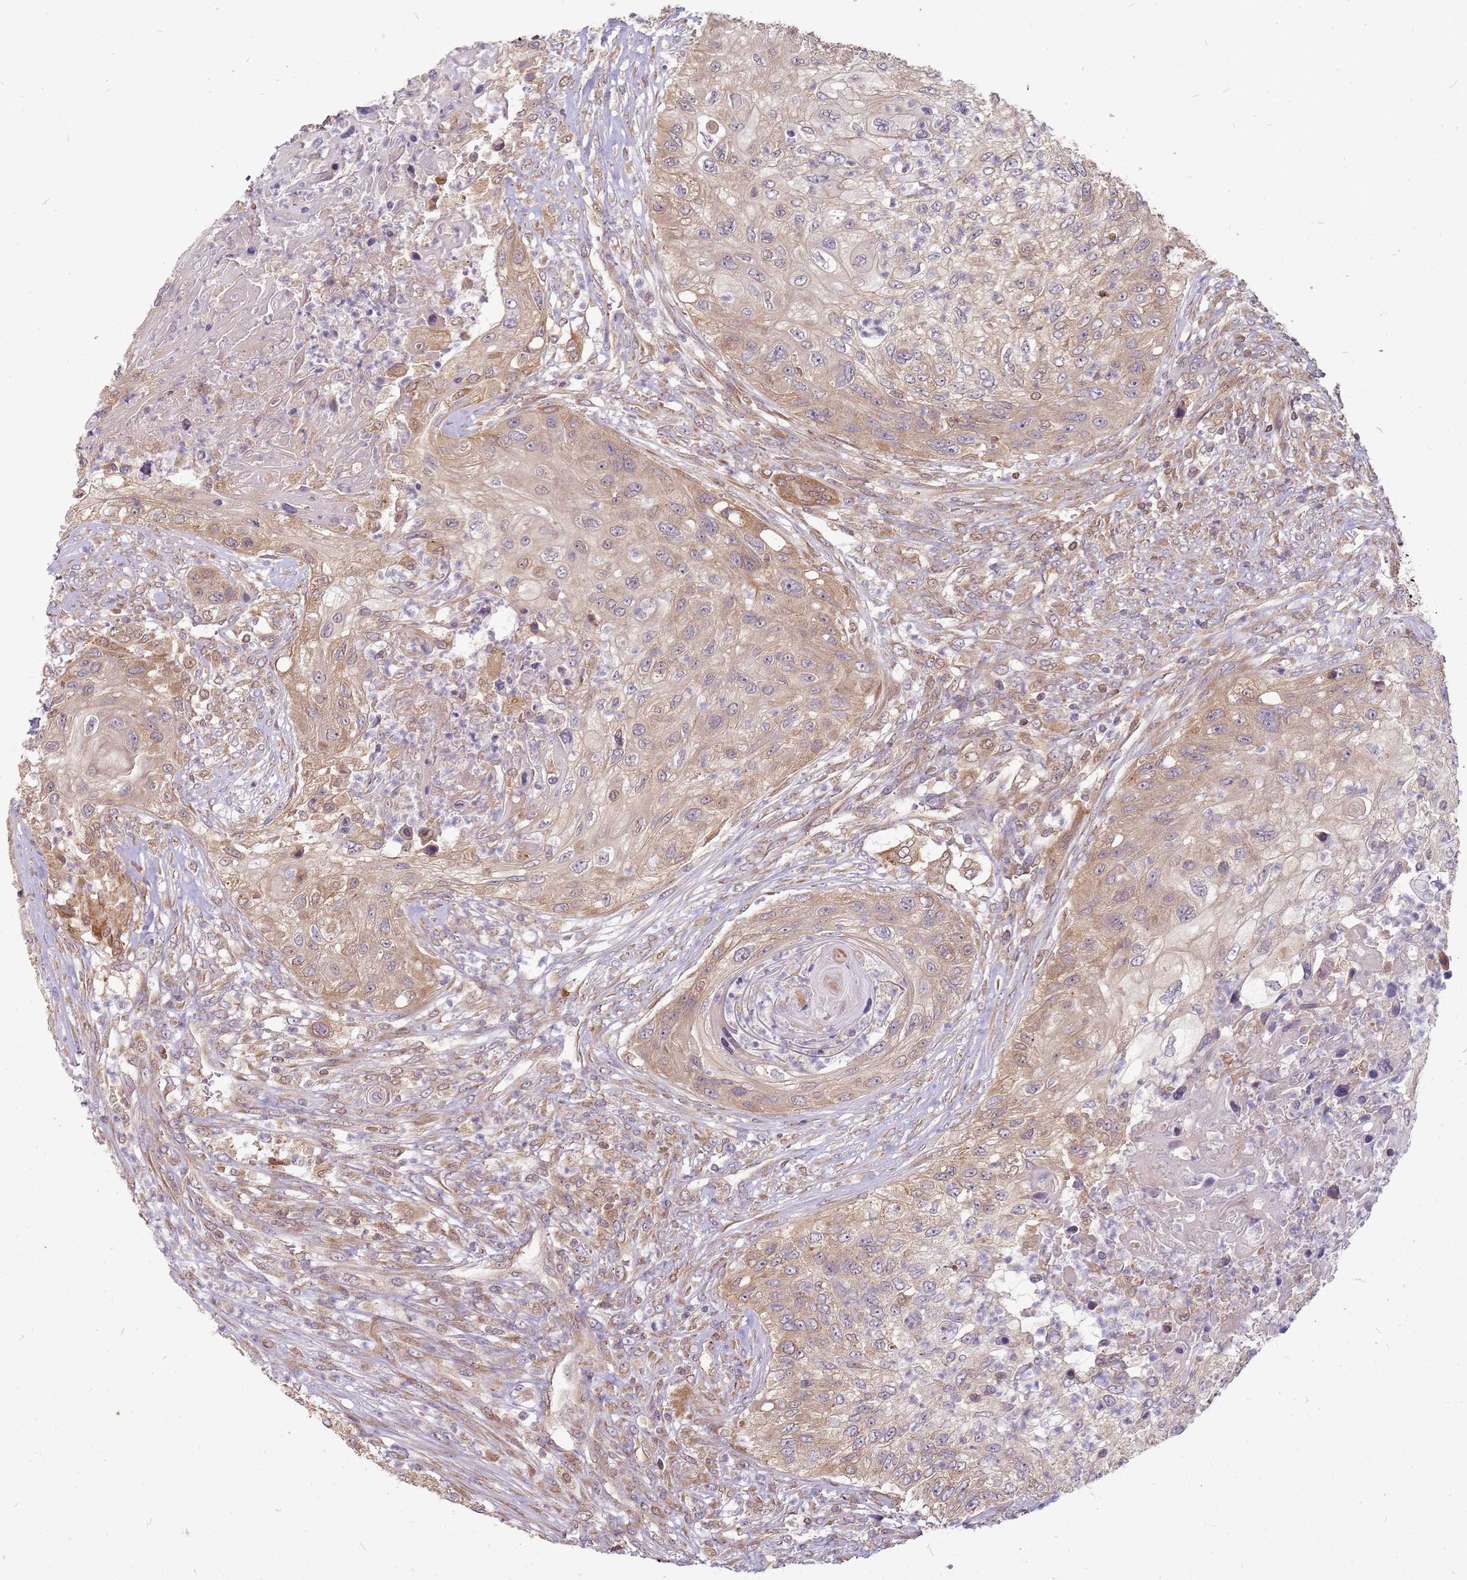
{"staining": {"intensity": "weak", "quantity": "25%-75%", "location": "cytoplasmic/membranous,nuclear"}, "tissue": "urothelial cancer", "cell_type": "Tumor cells", "image_type": "cancer", "snomed": [{"axis": "morphology", "description": "Urothelial carcinoma, High grade"}, {"axis": "topography", "description": "Urinary bladder"}], "caption": "Protein expression analysis of human urothelial carcinoma (high-grade) reveals weak cytoplasmic/membranous and nuclear staining in approximately 25%-75% of tumor cells.", "gene": "NUDT14", "patient": {"sex": "female", "age": 60}}